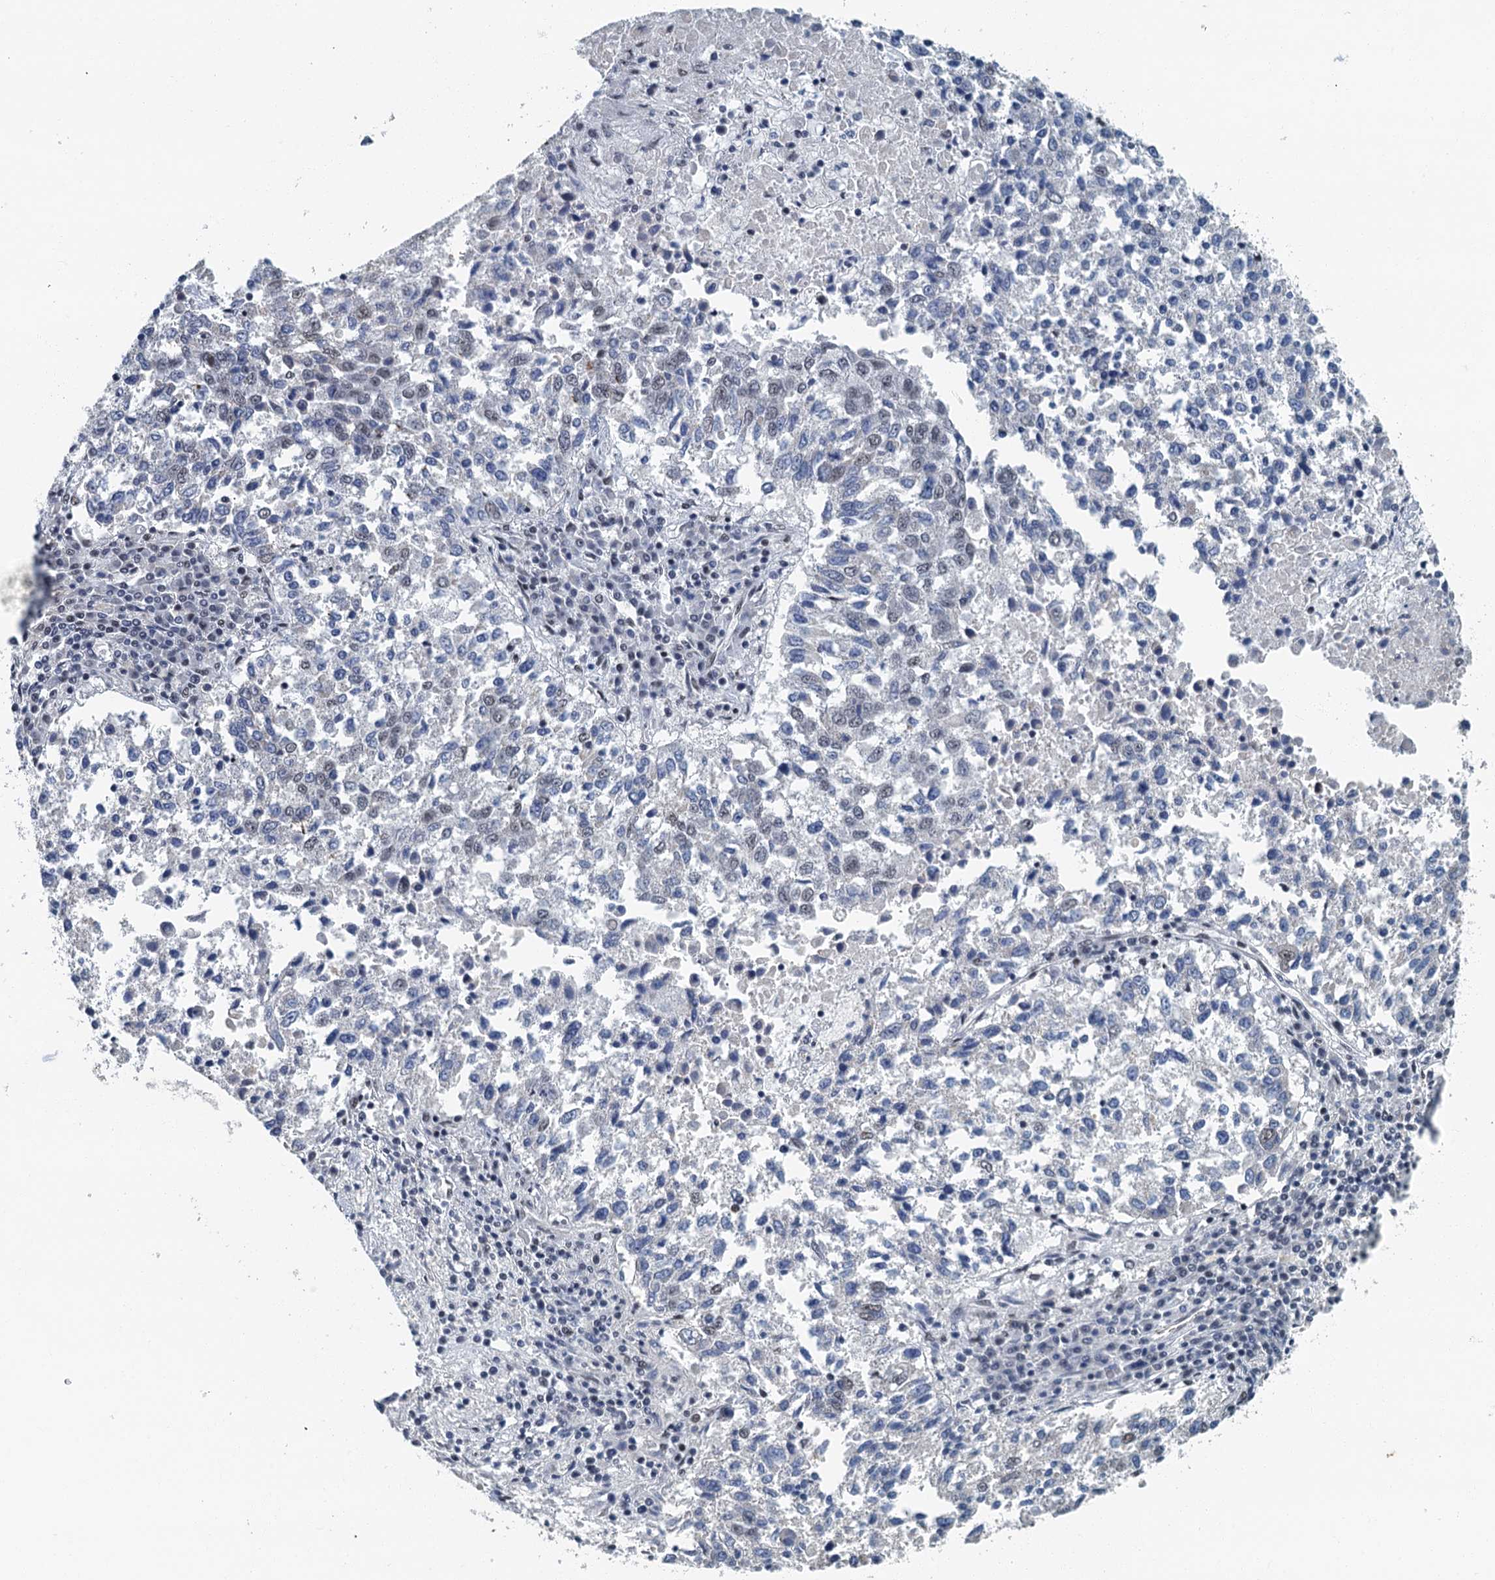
{"staining": {"intensity": "negative", "quantity": "none", "location": "none"}, "tissue": "lung cancer", "cell_type": "Tumor cells", "image_type": "cancer", "snomed": [{"axis": "morphology", "description": "Squamous cell carcinoma, NOS"}, {"axis": "topography", "description": "Lung"}], "caption": "Human lung squamous cell carcinoma stained for a protein using immunohistochemistry (IHC) reveals no expression in tumor cells.", "gene": "GADL1", "patient": {"sex": "male", "age": 73}}